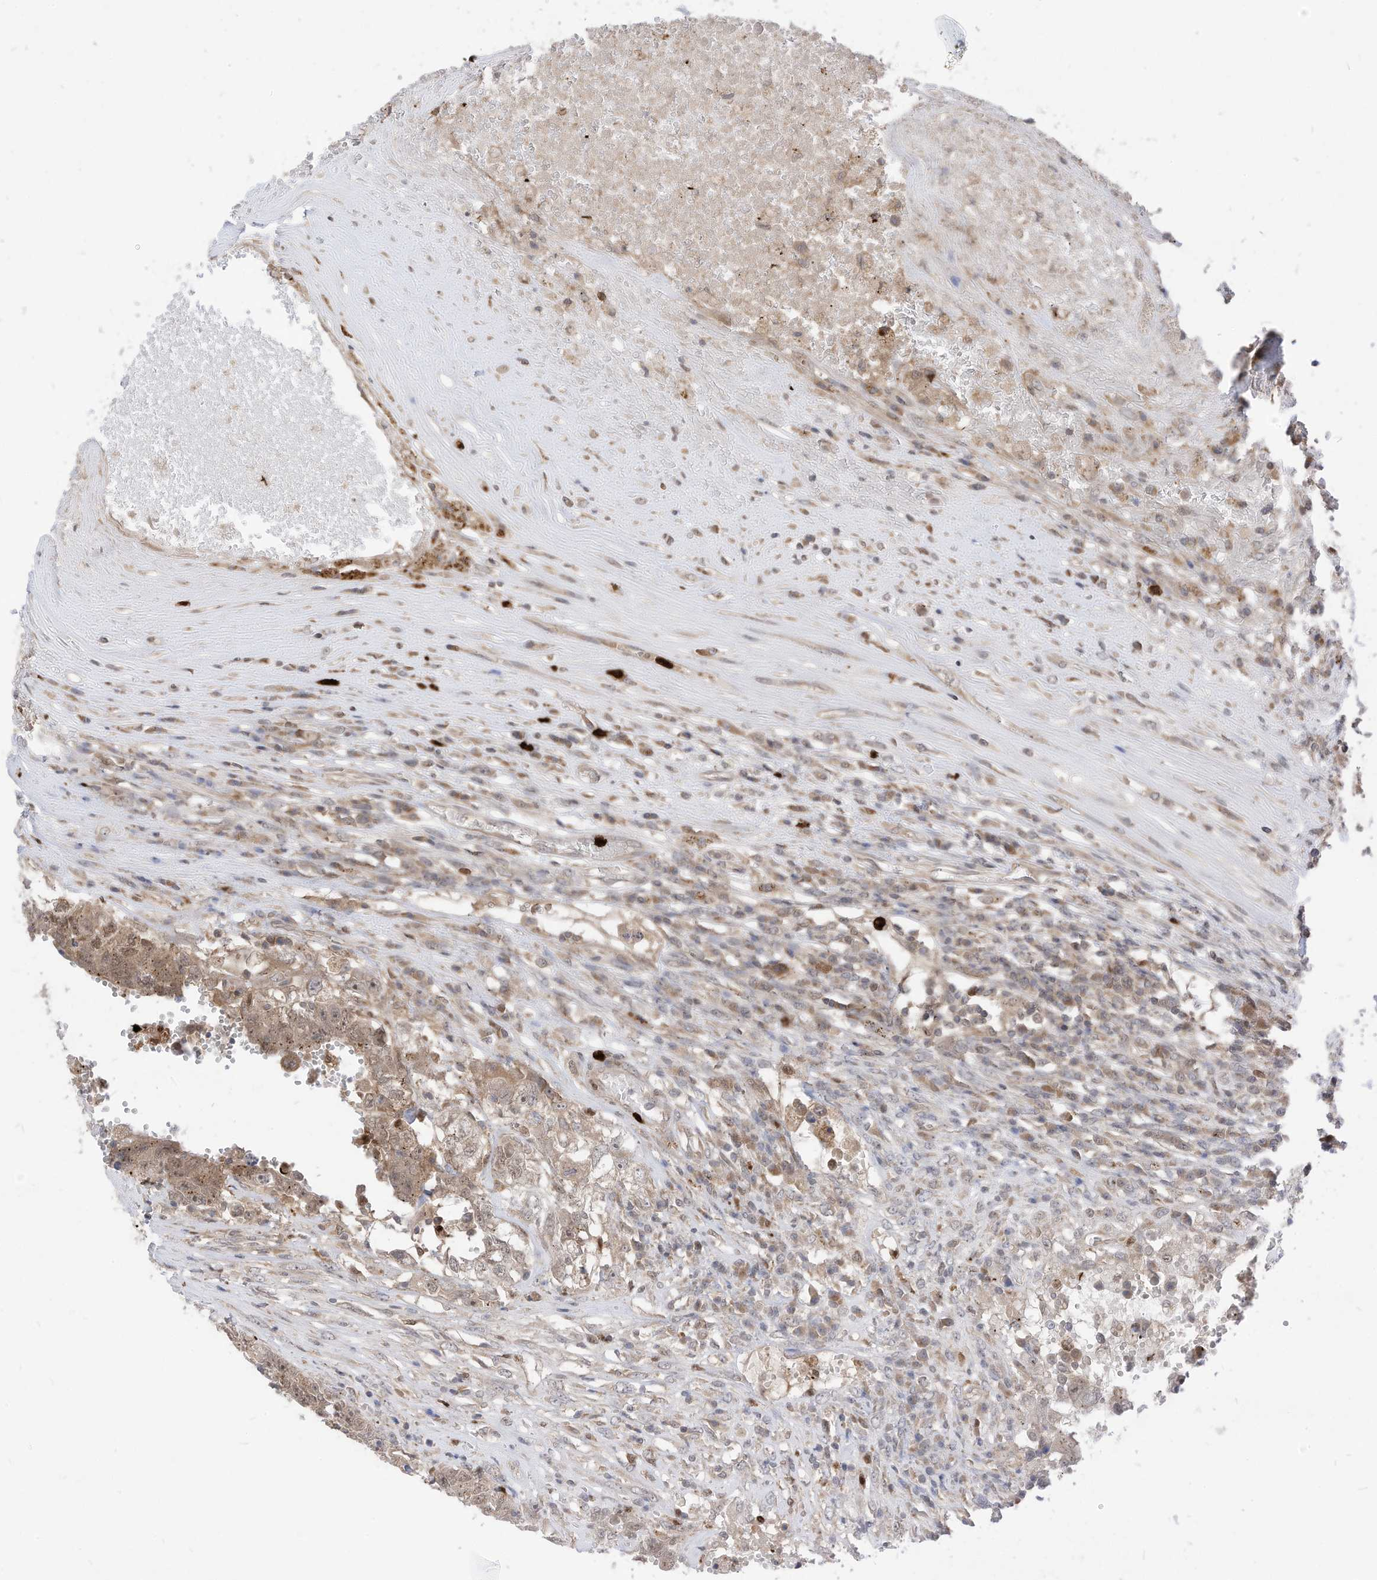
{"staining": {"intensity": "weak", "quantity": ">75%", "location": "cytoplasmic/membranous"}, "tissue": "testis cancer", "cell_type": "Tumor cells", "image_type": "cancer", "snomed": [{"axis": "morphology", "description": "Carcinoma, Embryonal, NOS"}, {"axis": "topography", "description": "Testis"}], "caption": "Protein expression analysis of embryonal carcinoma (testis) reveals weak cytoplasmic/membranous expression in approximately >75% of tumor cells.", "gene": "CNKSR1", "patient": {"sex": "male", "age": 26}}